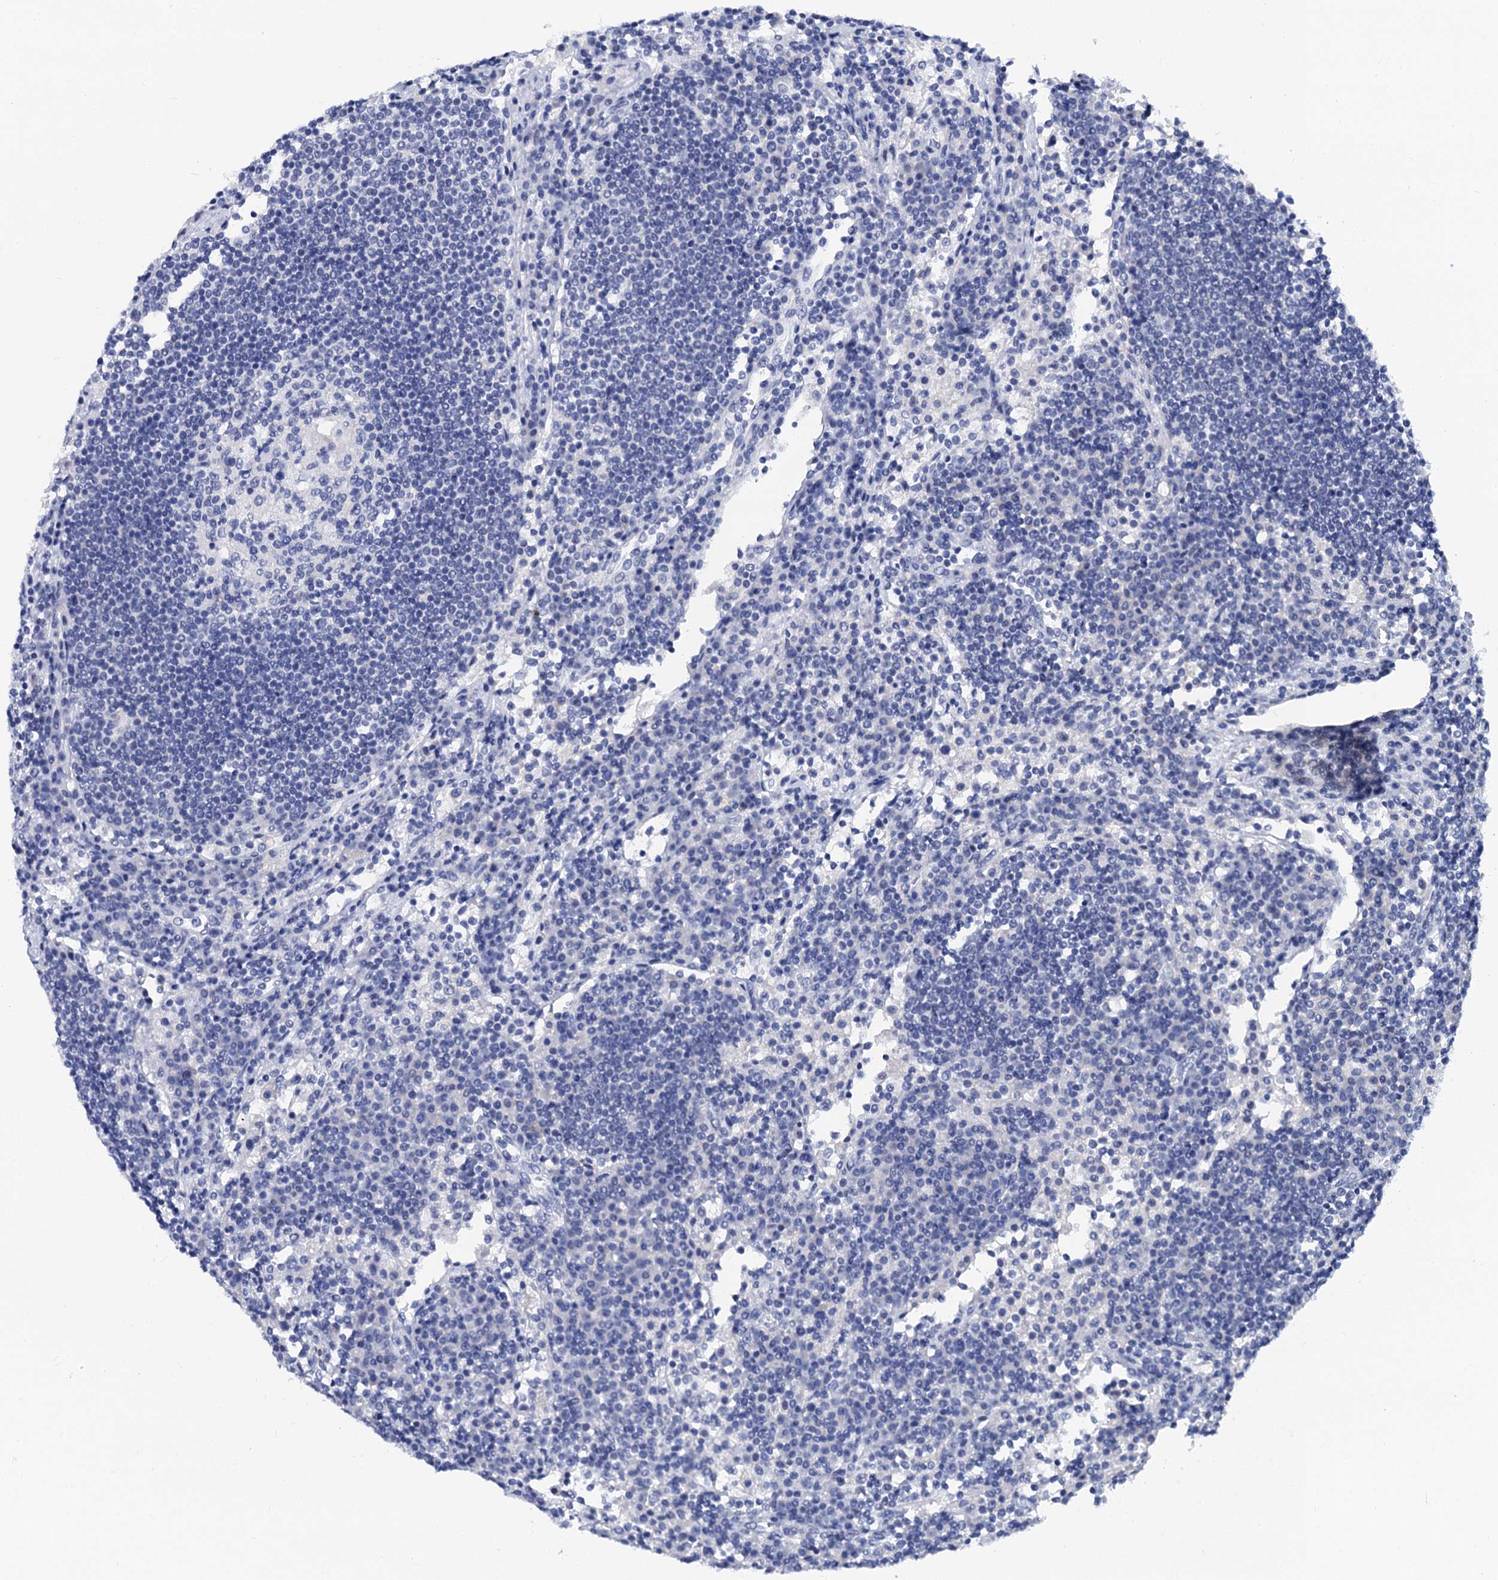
{"staining": {"intensity": "negative", "quantity": "none", "location": "none"}, "tissue": "lymph node", "cell_type": "Germinal center cells", "image_type": "normal", "snomed": [{"axis": "morphology", "description": "Normal tissue, NOS"}, {"axis": "topography", "description": "Lymph node"}], "caption": "This is an immunohistochemistry image of normal human lymph node. There is no staining in germinal center cells.", "gene": "LYPD3", "patient": {"sex": "female", "age": 53}}